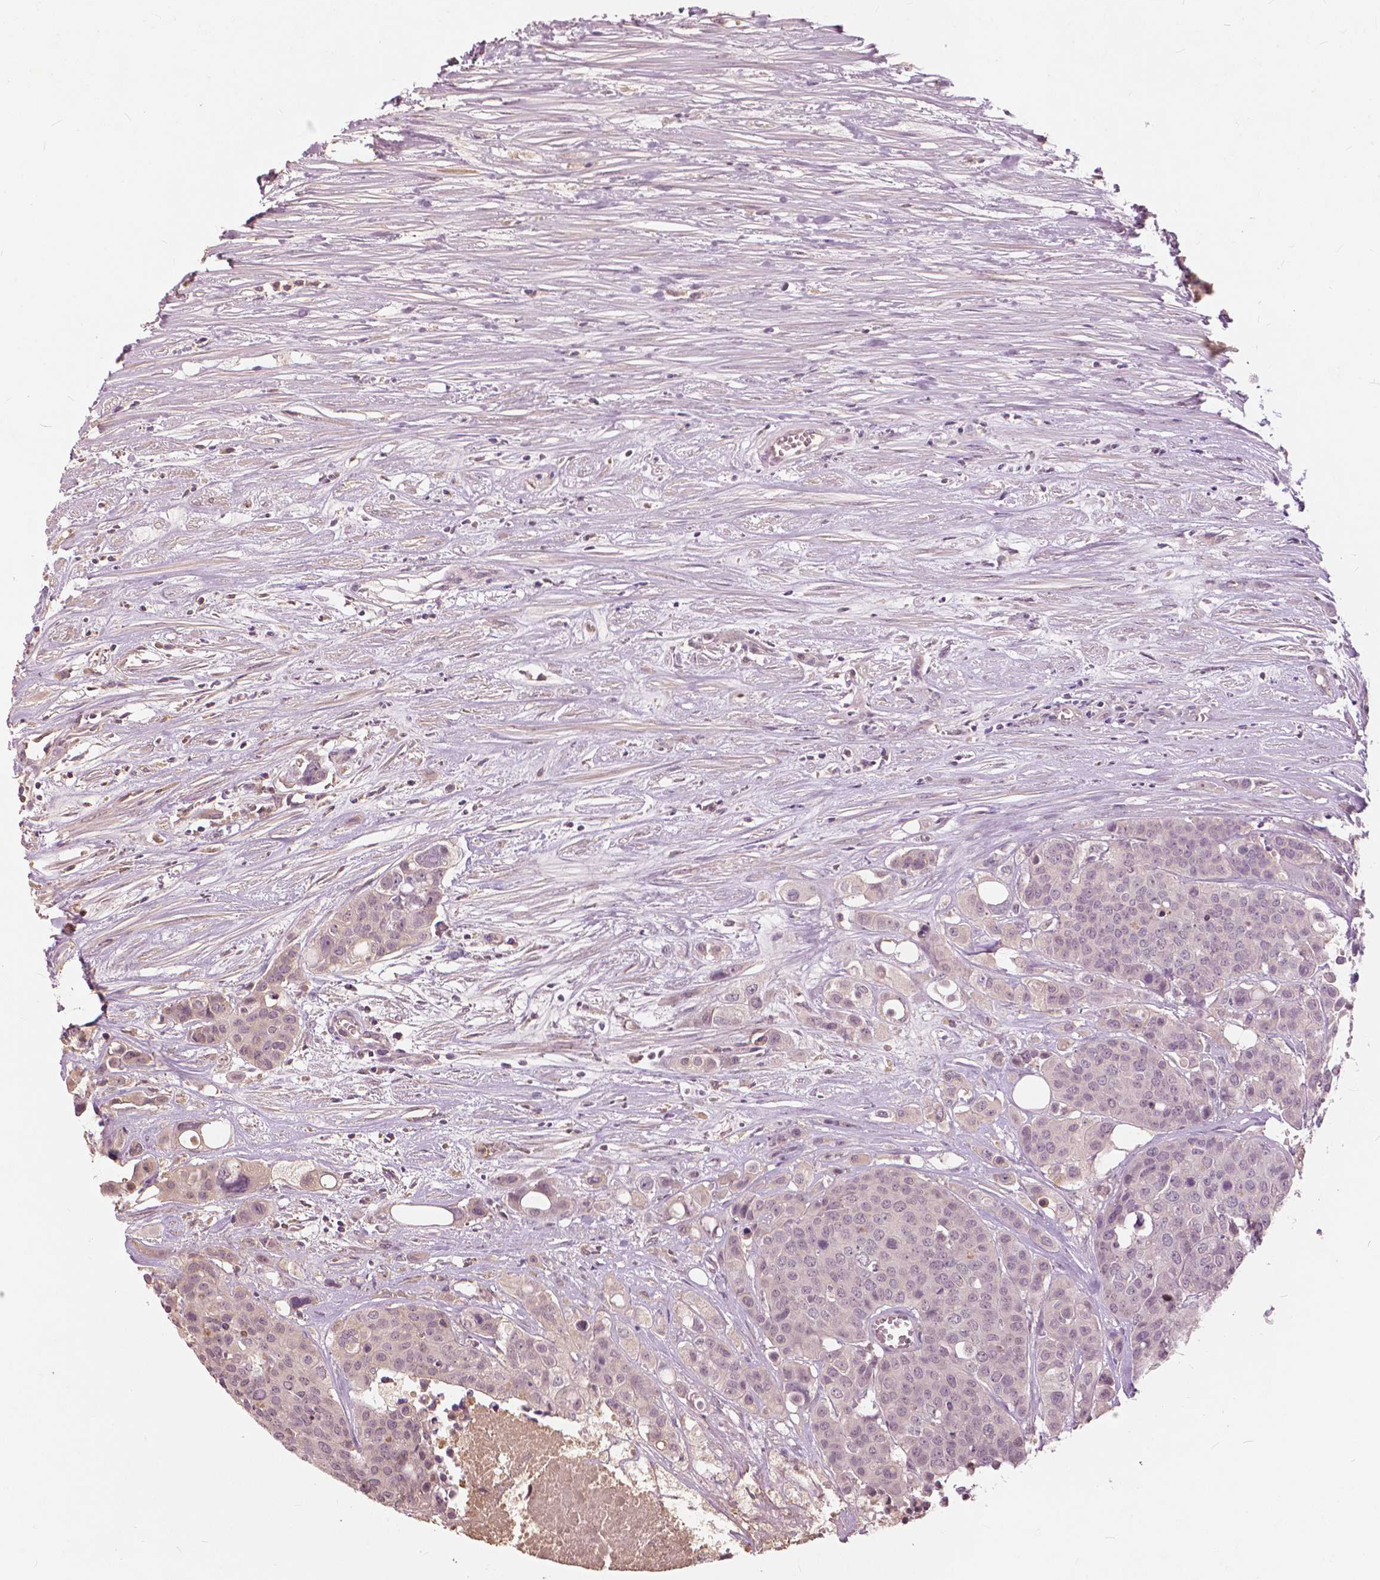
{"staining": {"intensity": "weak", "quantity": "<25%", "location": "nuclear"}, "tissue": "carcinoid", "cell_type": "Tumor cells", "image_type": "cancer", "snomed": [{"axis": "morphology", "description": "Carcinoid, malignant, NOS"}, {"axis": "topography", "description": "Colon"}], "caption": "Immunohistochemistry (IHC) of human carcinoid shows no staining in tumor cells. (DAB (3,3'-diaminobenzidine) immunohistochemistry (IHC), high magnification).", "gene": "ANGPTL4", "patient": {"sex": "male", "age": 81}}